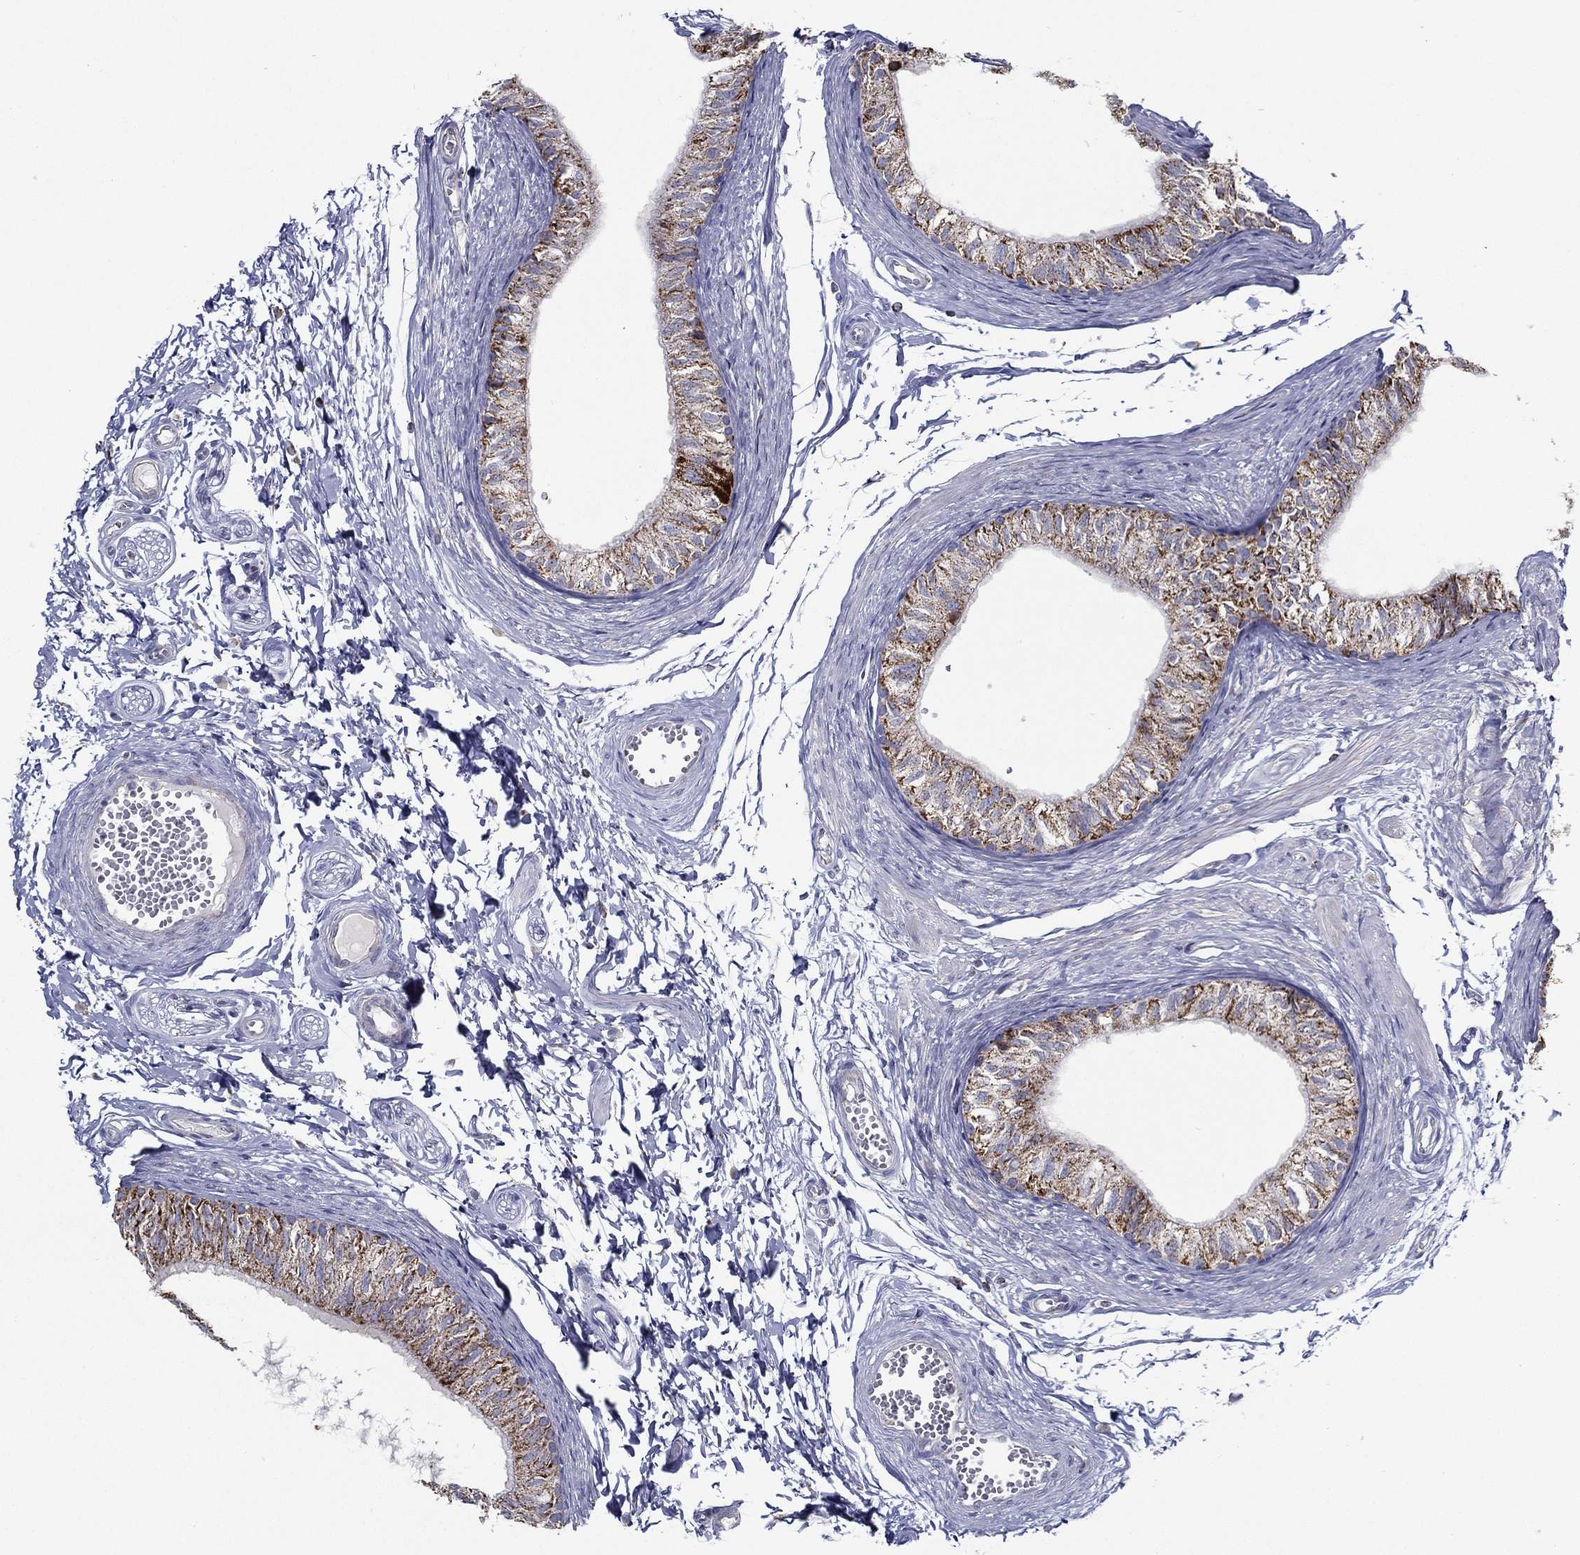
{"staining": {"intensity": "strong", "quantity": "25%-75%", "location": "cytoplasmic/membranous"}, "tissue": "epididymis", "cell_type": "Glandular cells", "image_type": "normal", "snomed": [{"axis": "morphology", "description": "Normal tissue, NOS"}, {"axis": "topography", "description": "Epididymis"}], "caption": "High-magnification brightfield microscopy of benign epididymis stained with DAB (brown) and counterstained with hematoxylin (blue). glandular cells exhibit strong cytoplasmic/membranous staining is appreciated in about25%-75% of cells. The protein of interest is shown in brown color, while the nuclei are stained blue.", "gene": "SFXN1", "patient": {"sex": "male", "age": 22}}